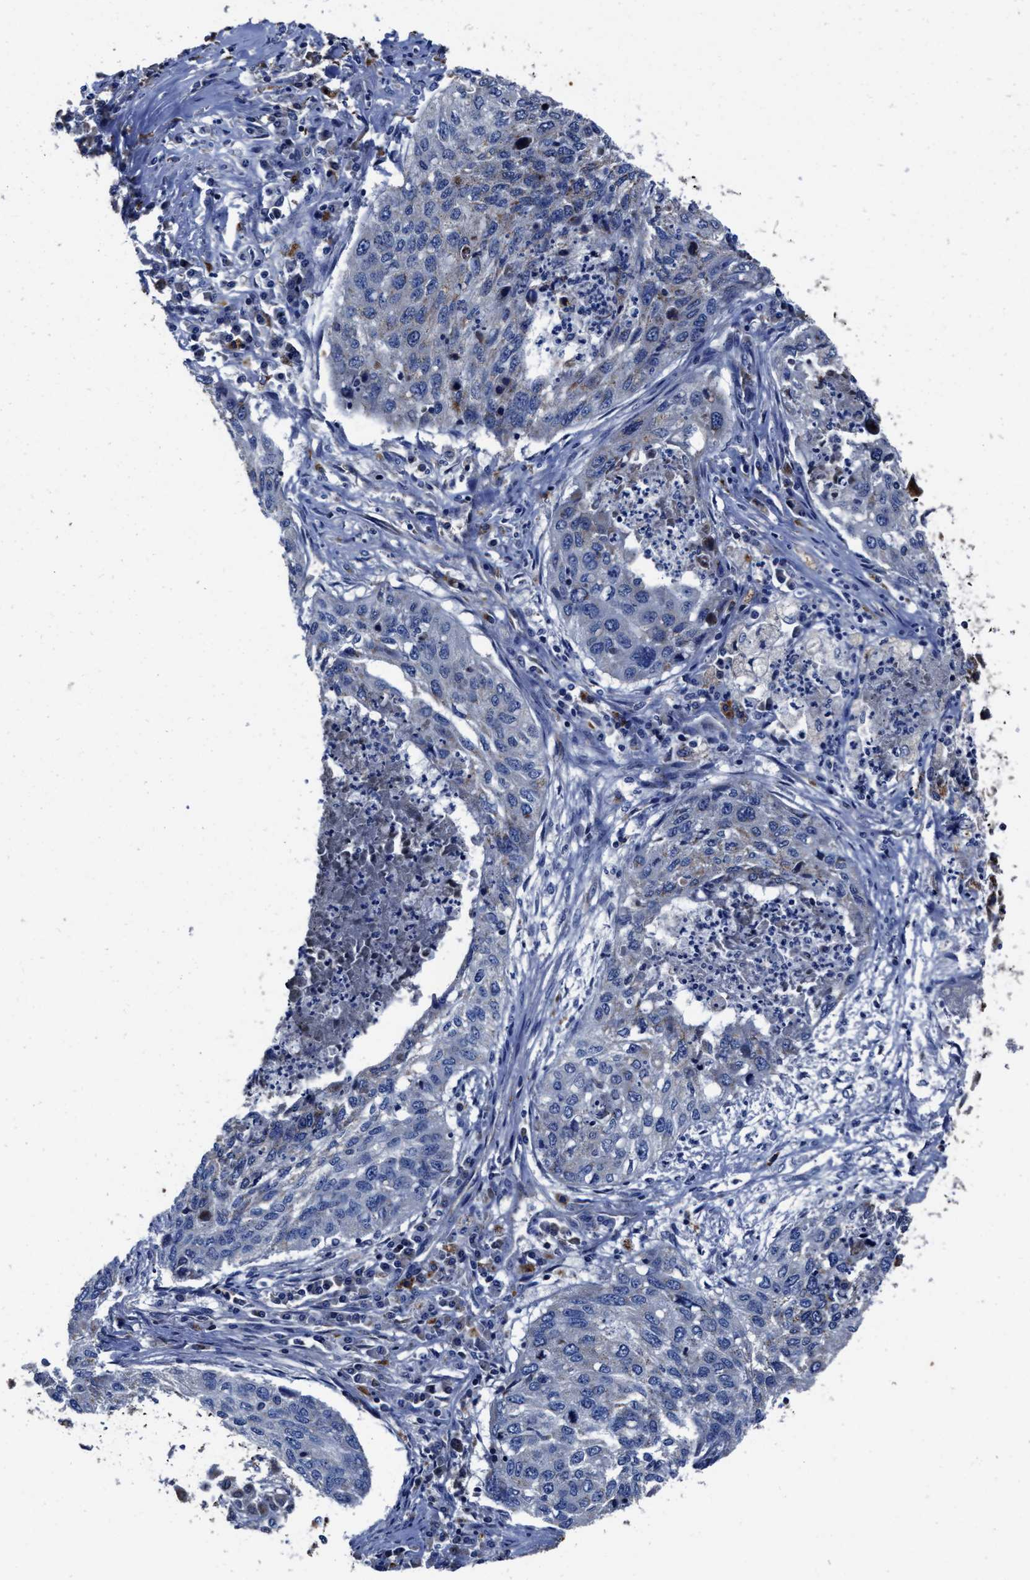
{"staining": {"intensity": "negative", "quantity": "none", "location": "none"}, "tissue": "lung cancer", "cell_type": "Tumor cells", "image_type": "cancer", "snomed": [{"axis": "morphology", "description": "Squamous cell carcinoma, NOS"}, {"axis": "topography", "description": "Lung"}], "caption": "DAB (3,3'-diaminobenzidine) immunohistochemical staining of squamous cell carcinoma (lung) displays no significant staining in tumor cells. (Immunohistochemistry, brightfield microscopy, high magnification).", "gene": "CACNA1D", "patient": {"sex": "female", "age": 63}}